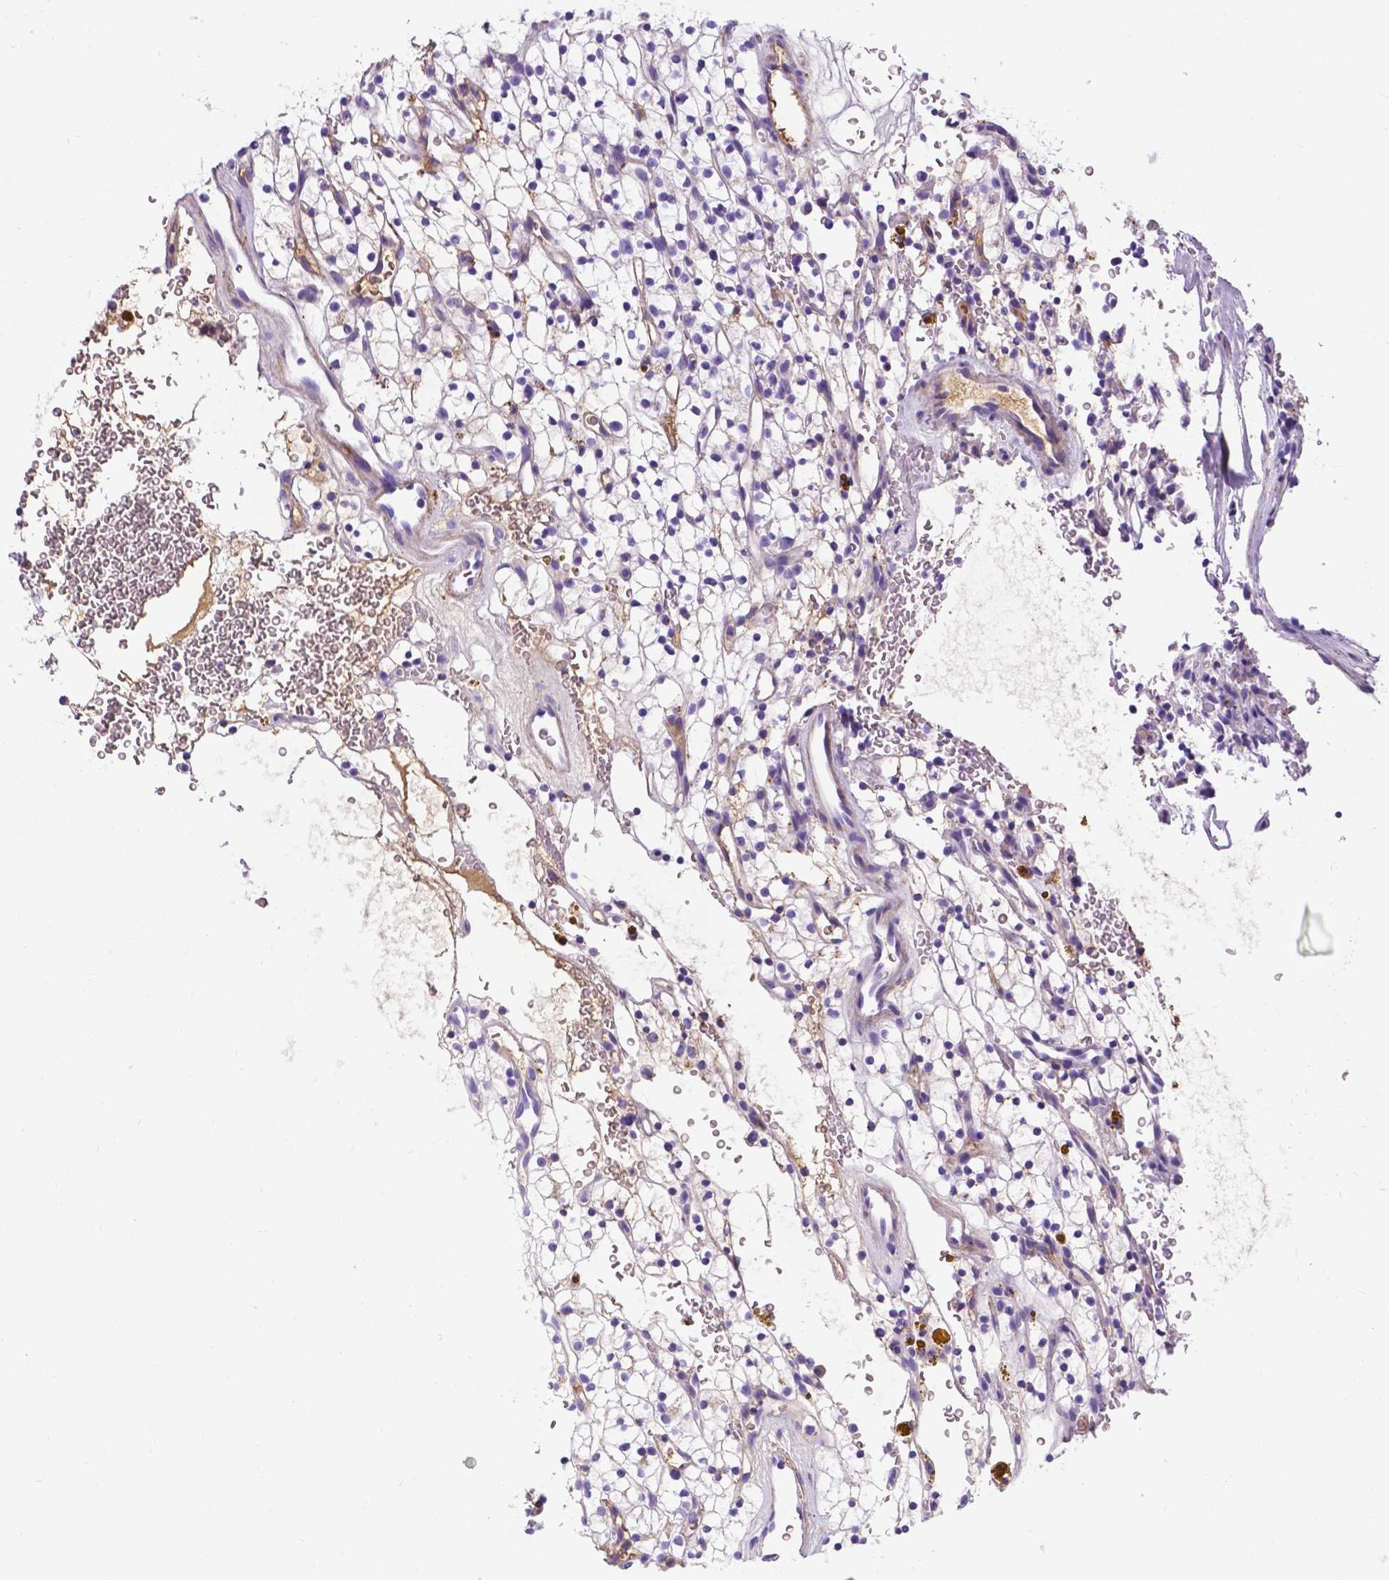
{"staining": {"intensity": "negative", "quantity": "none", "location": "none"}, "tissue": "renal cancer", "cell_type": "Tumor cells", "image_type": "cancer", "snomed": [{"axis": "morphology", "description": "Adenocarcinoma, NOS"}, {"axis": "topography", "description": "Kidney"}], "caption": "Tumor cells show no significant protein staining in renal cancer. Brightfield microscopy of immunohistochemistry (IHC) stained with DAB (brown) and hematoxylin (blue), captured at high magnification.", "gene": "APOE", "patient": {"sex": "female", "age": 64}}